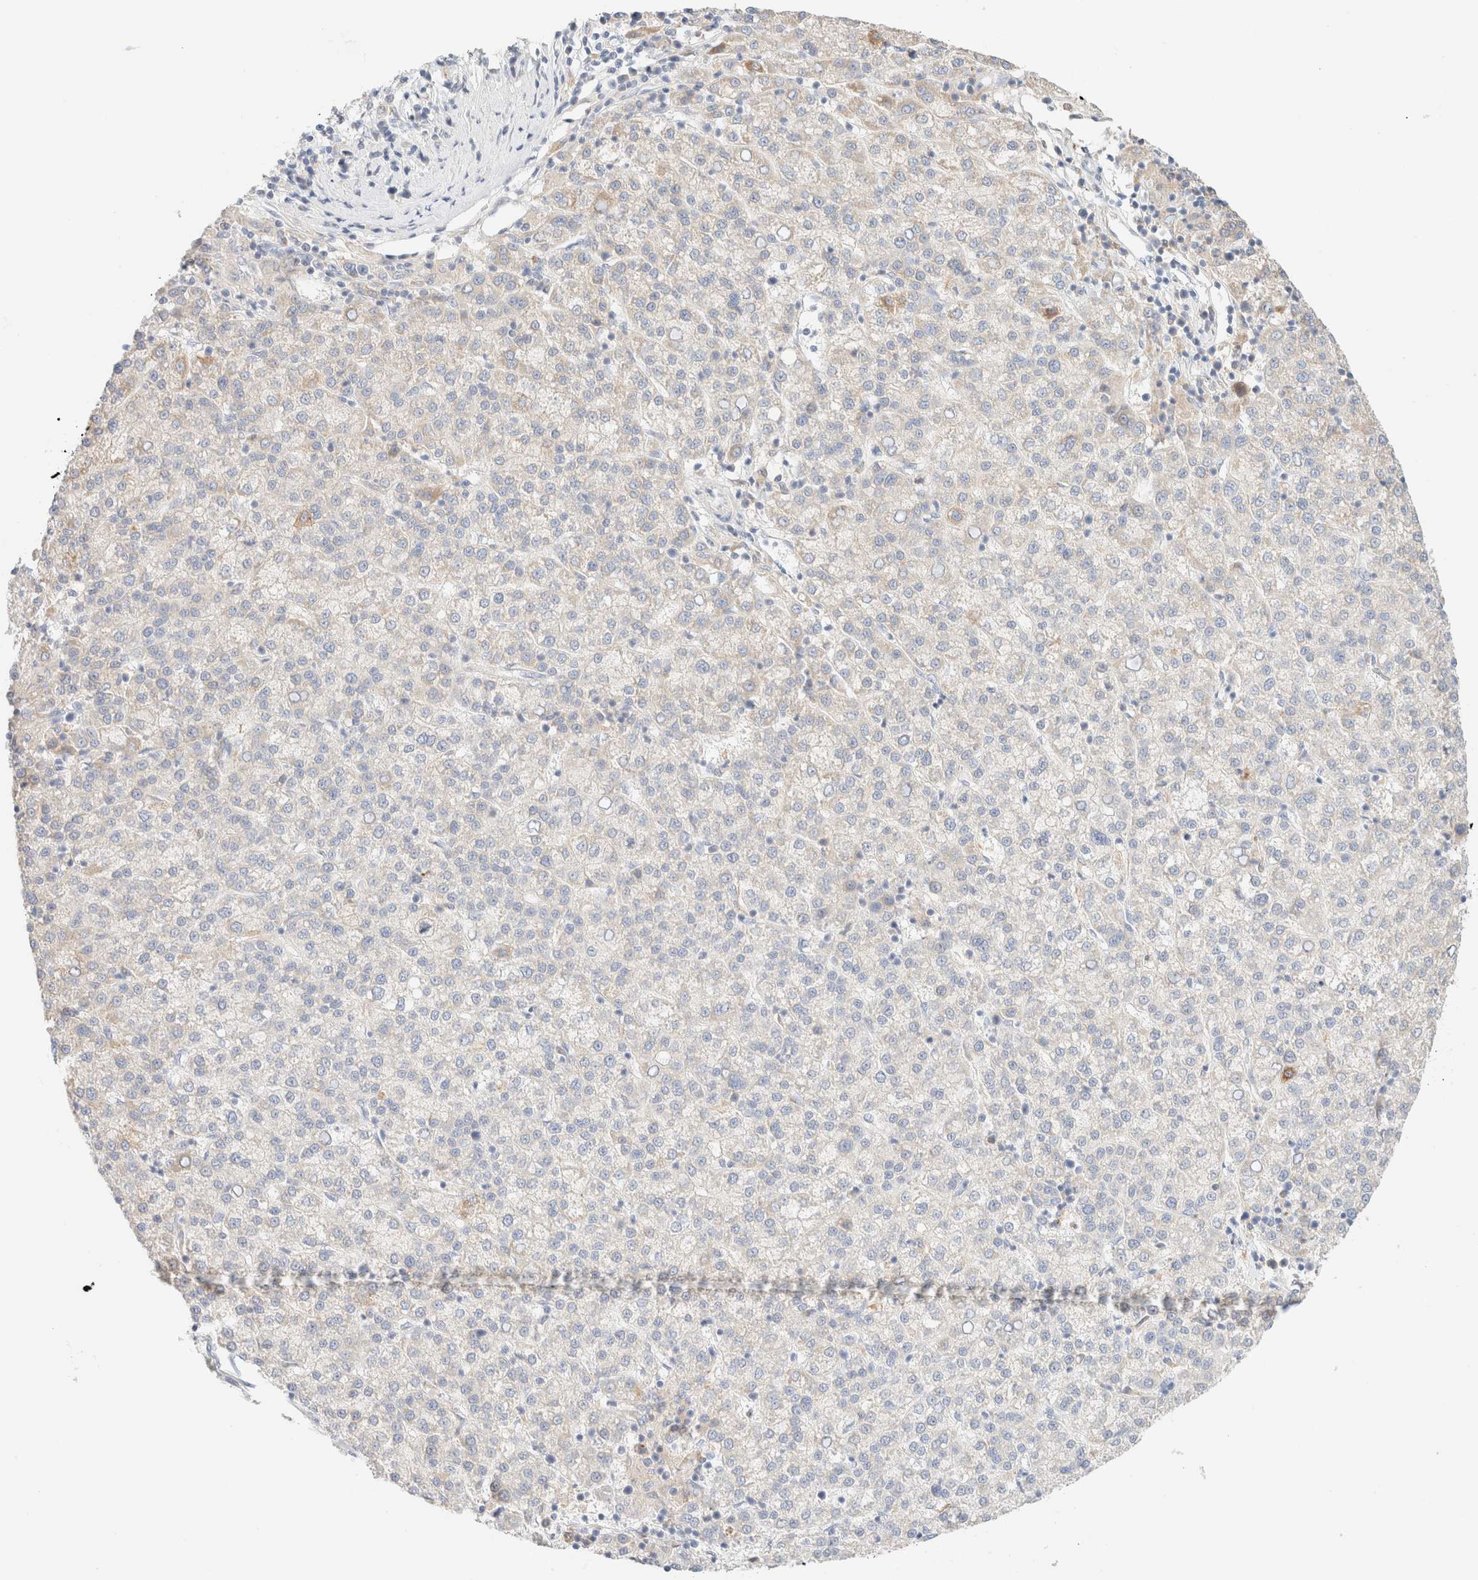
{"staining": {"intensity": "negative", "quantity": "none", "location": "none"}, "tissue": "liver cancer", "cell_type": "Tumor cells", "image_type": "cancer", "snomed": [{"axis": "morphology", "description": "Carcinoma, Hepatocellular, NOS"}, {"axis": "topography", "description": "Liver"}], "caption": "High power microscopy photomicrograph of an IHC histopathology image of liver cancer (hepatocellular carcinoma), revealing no significant staining in tumor cells.", "gene": "SARM1", "patient": {"sex": "female", "age": 58}}